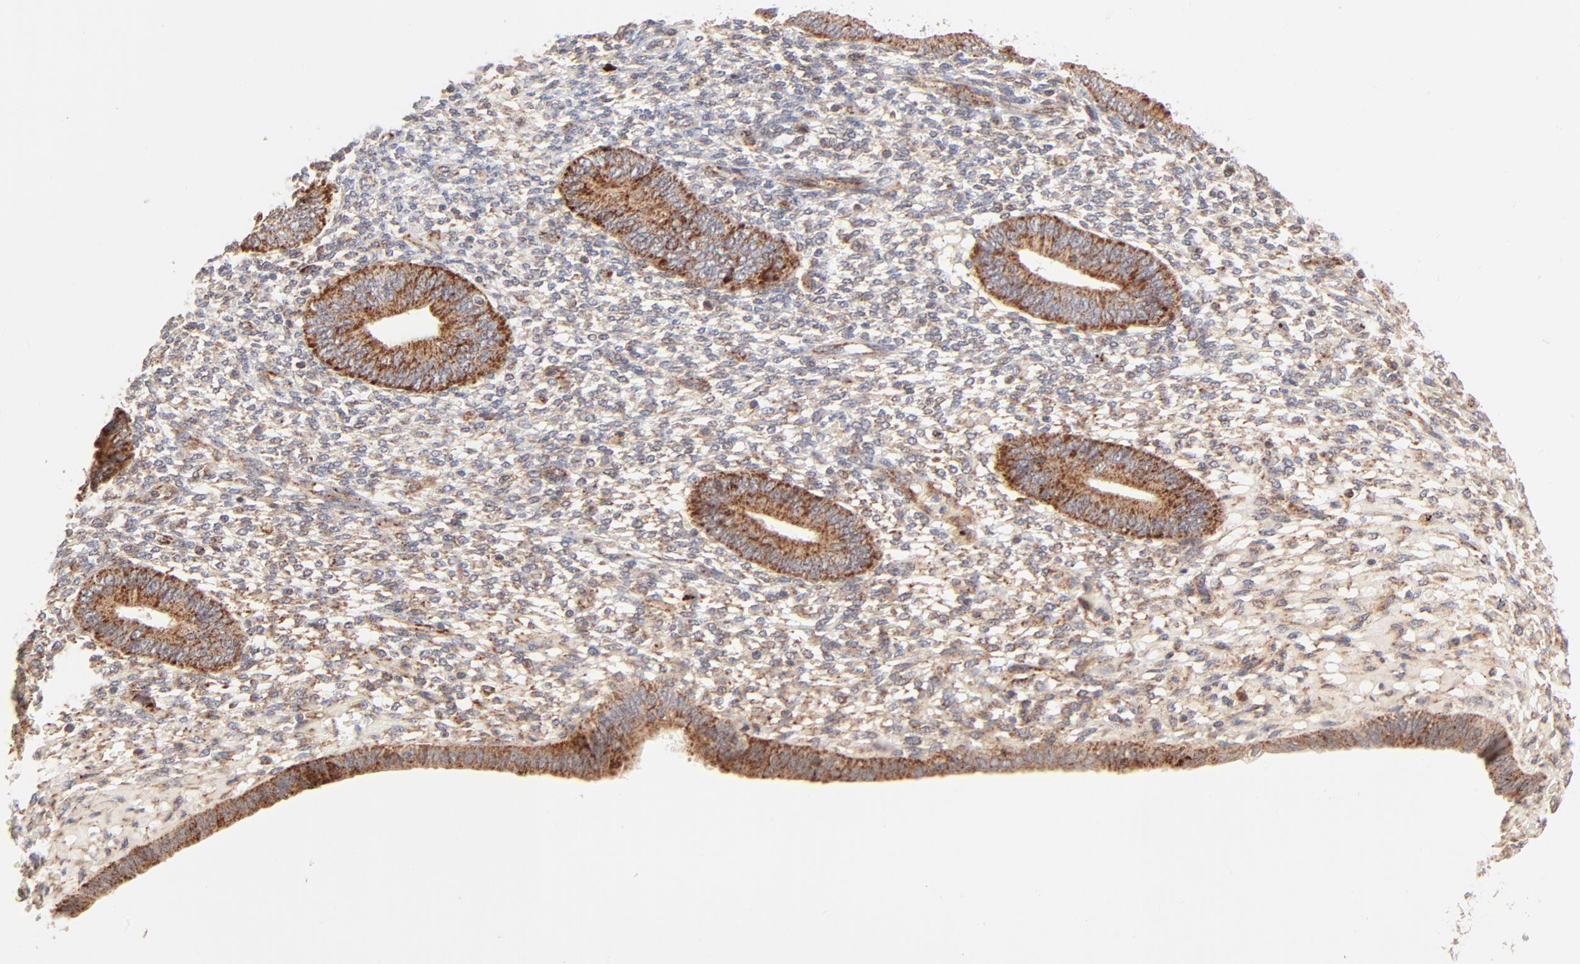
{"staining": {"intensity": "weak", "quantity": ">75%", "location": "cytoplasmic/membranous"}, "tissue": "endometrium", "cell_type": "Cells in endometrial stroma", "image_type": "normal", "snomed": [{"axis": "morphology", "description": "Normal tissue, NOS"}, {"axis": "topography", "description": "Endometrium"}], "caption": "Weak cytoplasmic/membranous staining is identified in about >75% of cells in endometrial stroma in normal endometrium.", "gene": "CSPG4", "patient": {"sex": "female", "age": 42}}